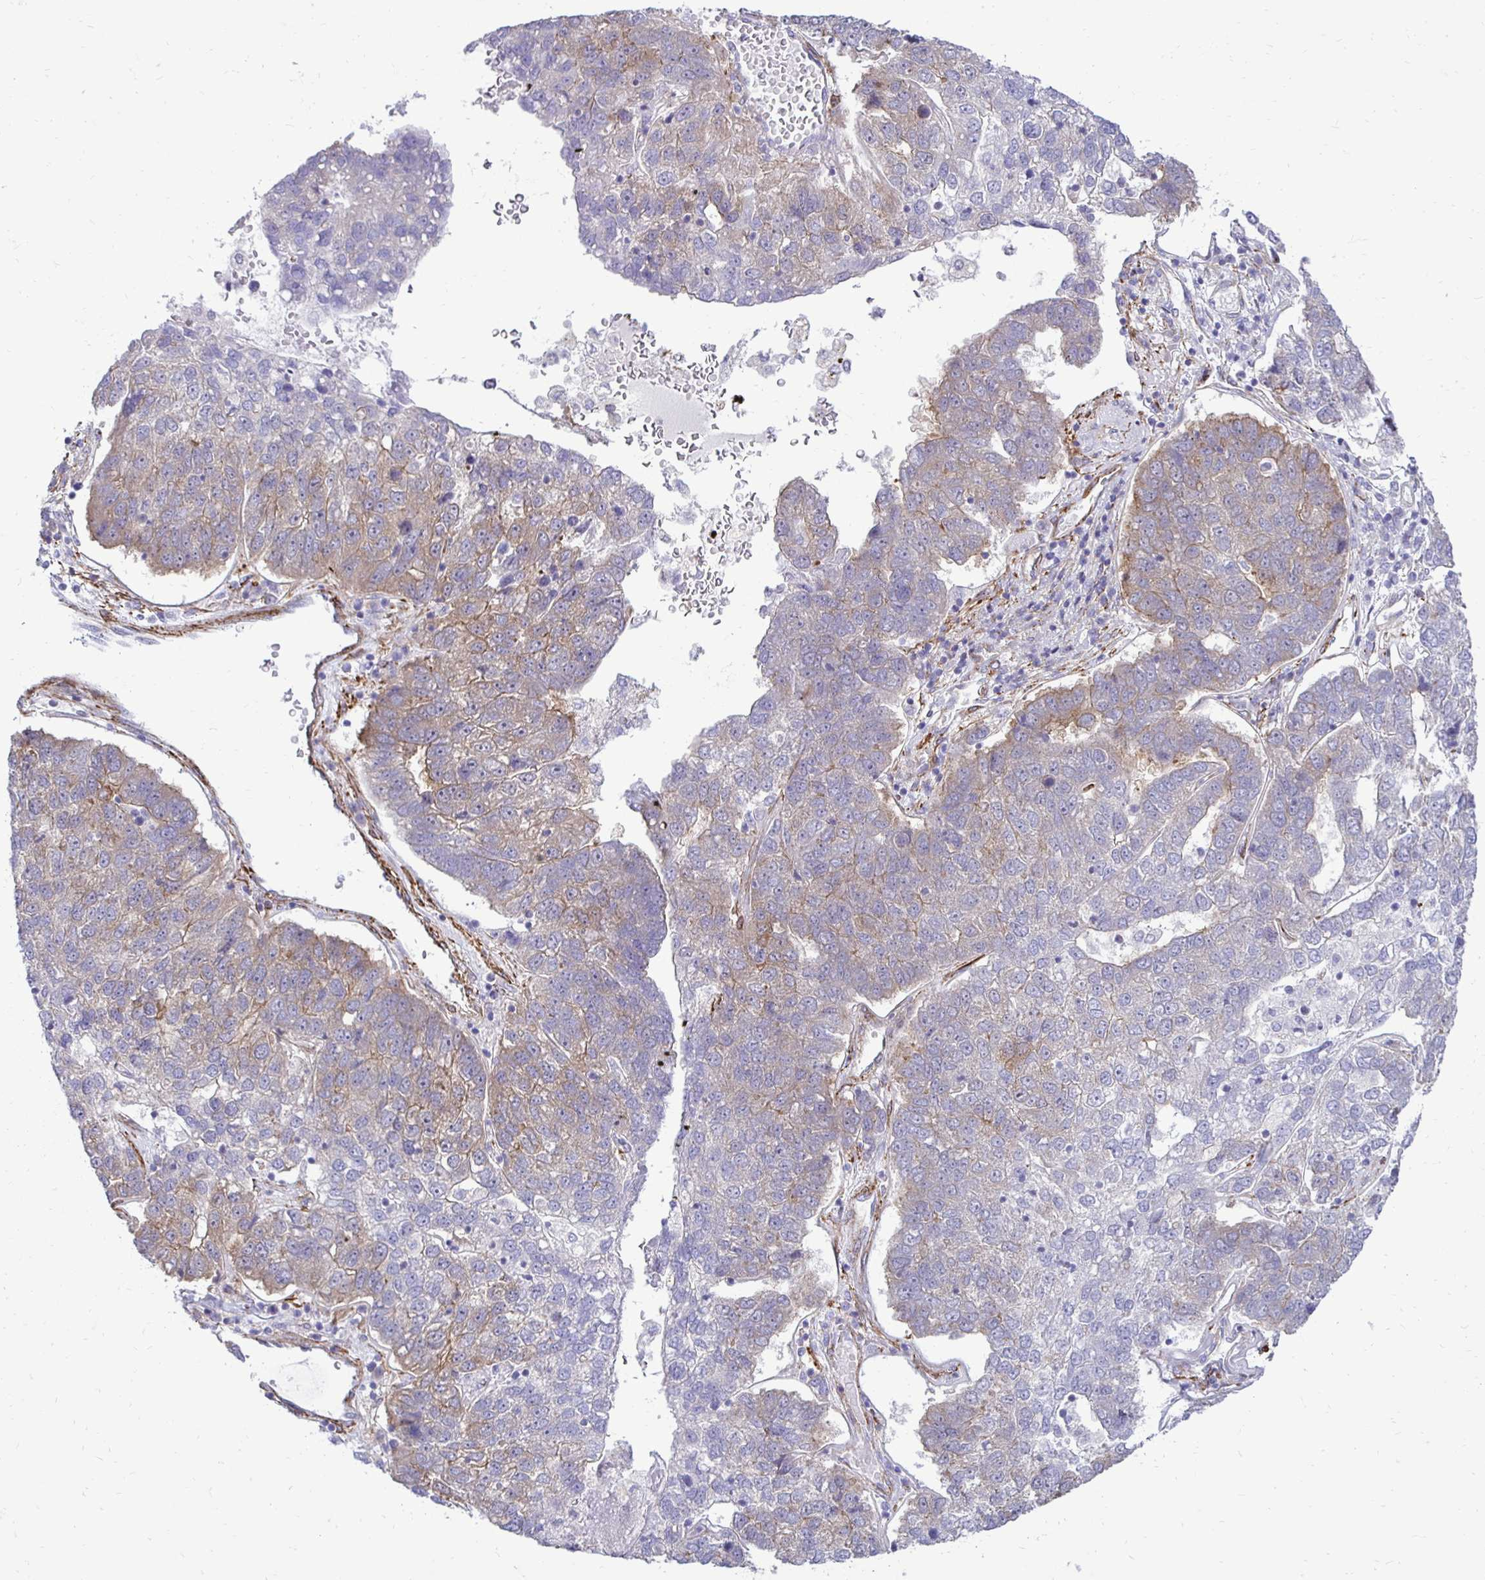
{"staining": {"intensity": "weak", "quantity": "25%-75%", "location": "cytoplasmic/membranous"}, "tissue": "pancreatic cancer", "cell_type": "Tumor cells", "image_type": "cancer", "snomed": [{"axis": "morphology", "description": "Adenocarcinoma, NOS"}, {"axis": "topography", "description": "Pancreas"}], "caption": "Immunohistochemistry (IHC) staining of pancreatic cancer (adenocarcinoma), which displays low levels of weak cytoplasmic/membranous staining in approximately 25%-75% of tumor cells indicating weak cytoplasmic/membranous protein positivity. The staining was performed using DAB (3,3'-diaminobenzidine) (brown) for protein detection and nuclei were counterstained in hematoxylin (blue).", "gene": "CTPS1", "patient": {"sex": "female", "age": 61}}